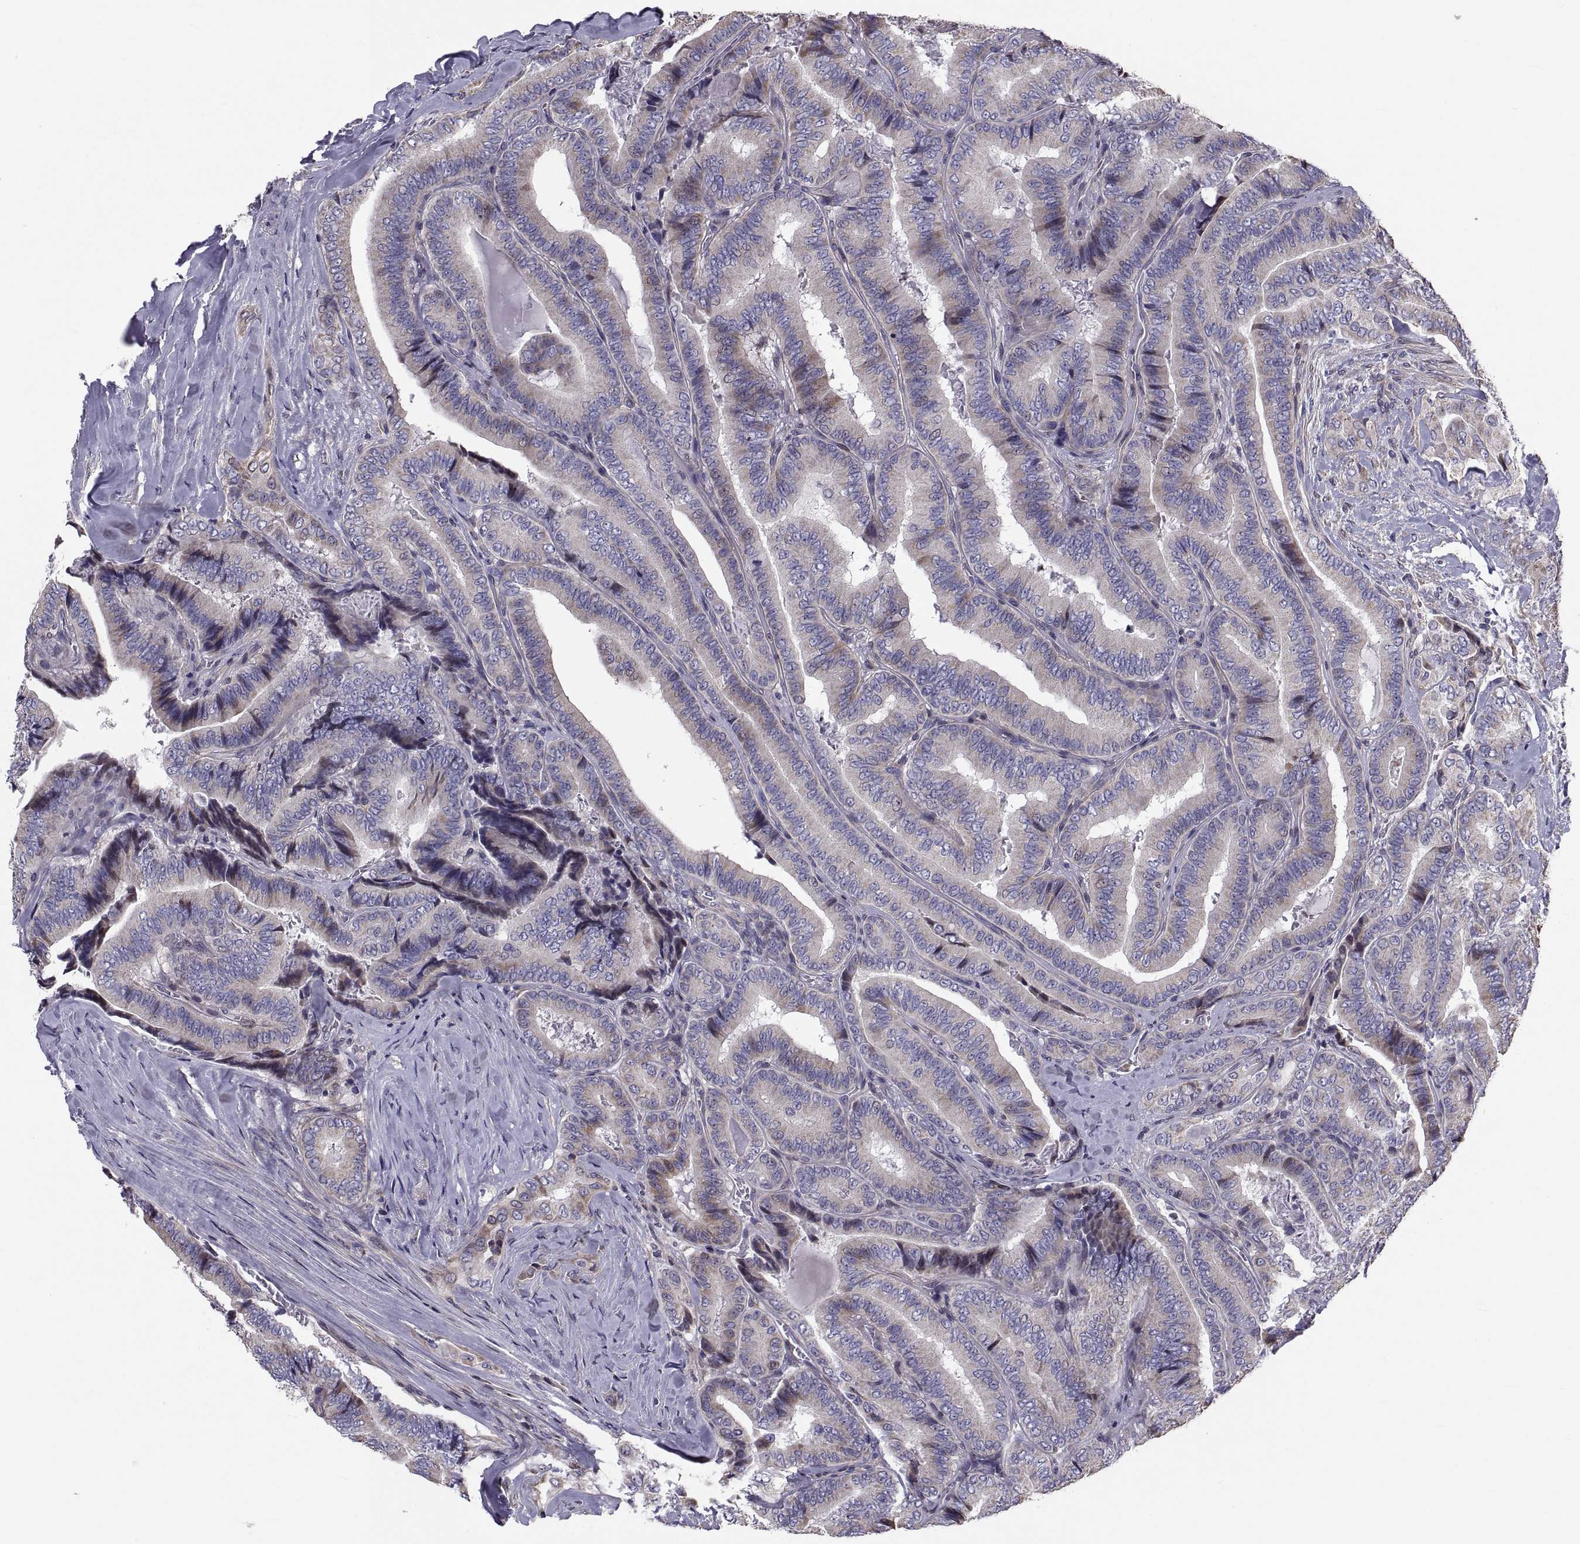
{"staining": {"intensity": "moderate", "quantity": "<25%", "location": "cytoplasmic/membranous"}, "tissue": "thyroid cancer", "cell_type": "Tumor cells", "image_type": "cancer", "snomed": [{"axis": "morphology", "description": "Papillary adenocarcinoma, NOS"}, {"axis": "topography", "description": "Thyroid gland"}], "caption": "Papillary adenocarcinoma (thyroid) was stained to show a protein in brown. There is low levels of moderate cytoplasmic/membranous expression in approximately <25% of tumor cells.", "gene": "ANO1", "patient": {"sex": "male", "age": 61}}